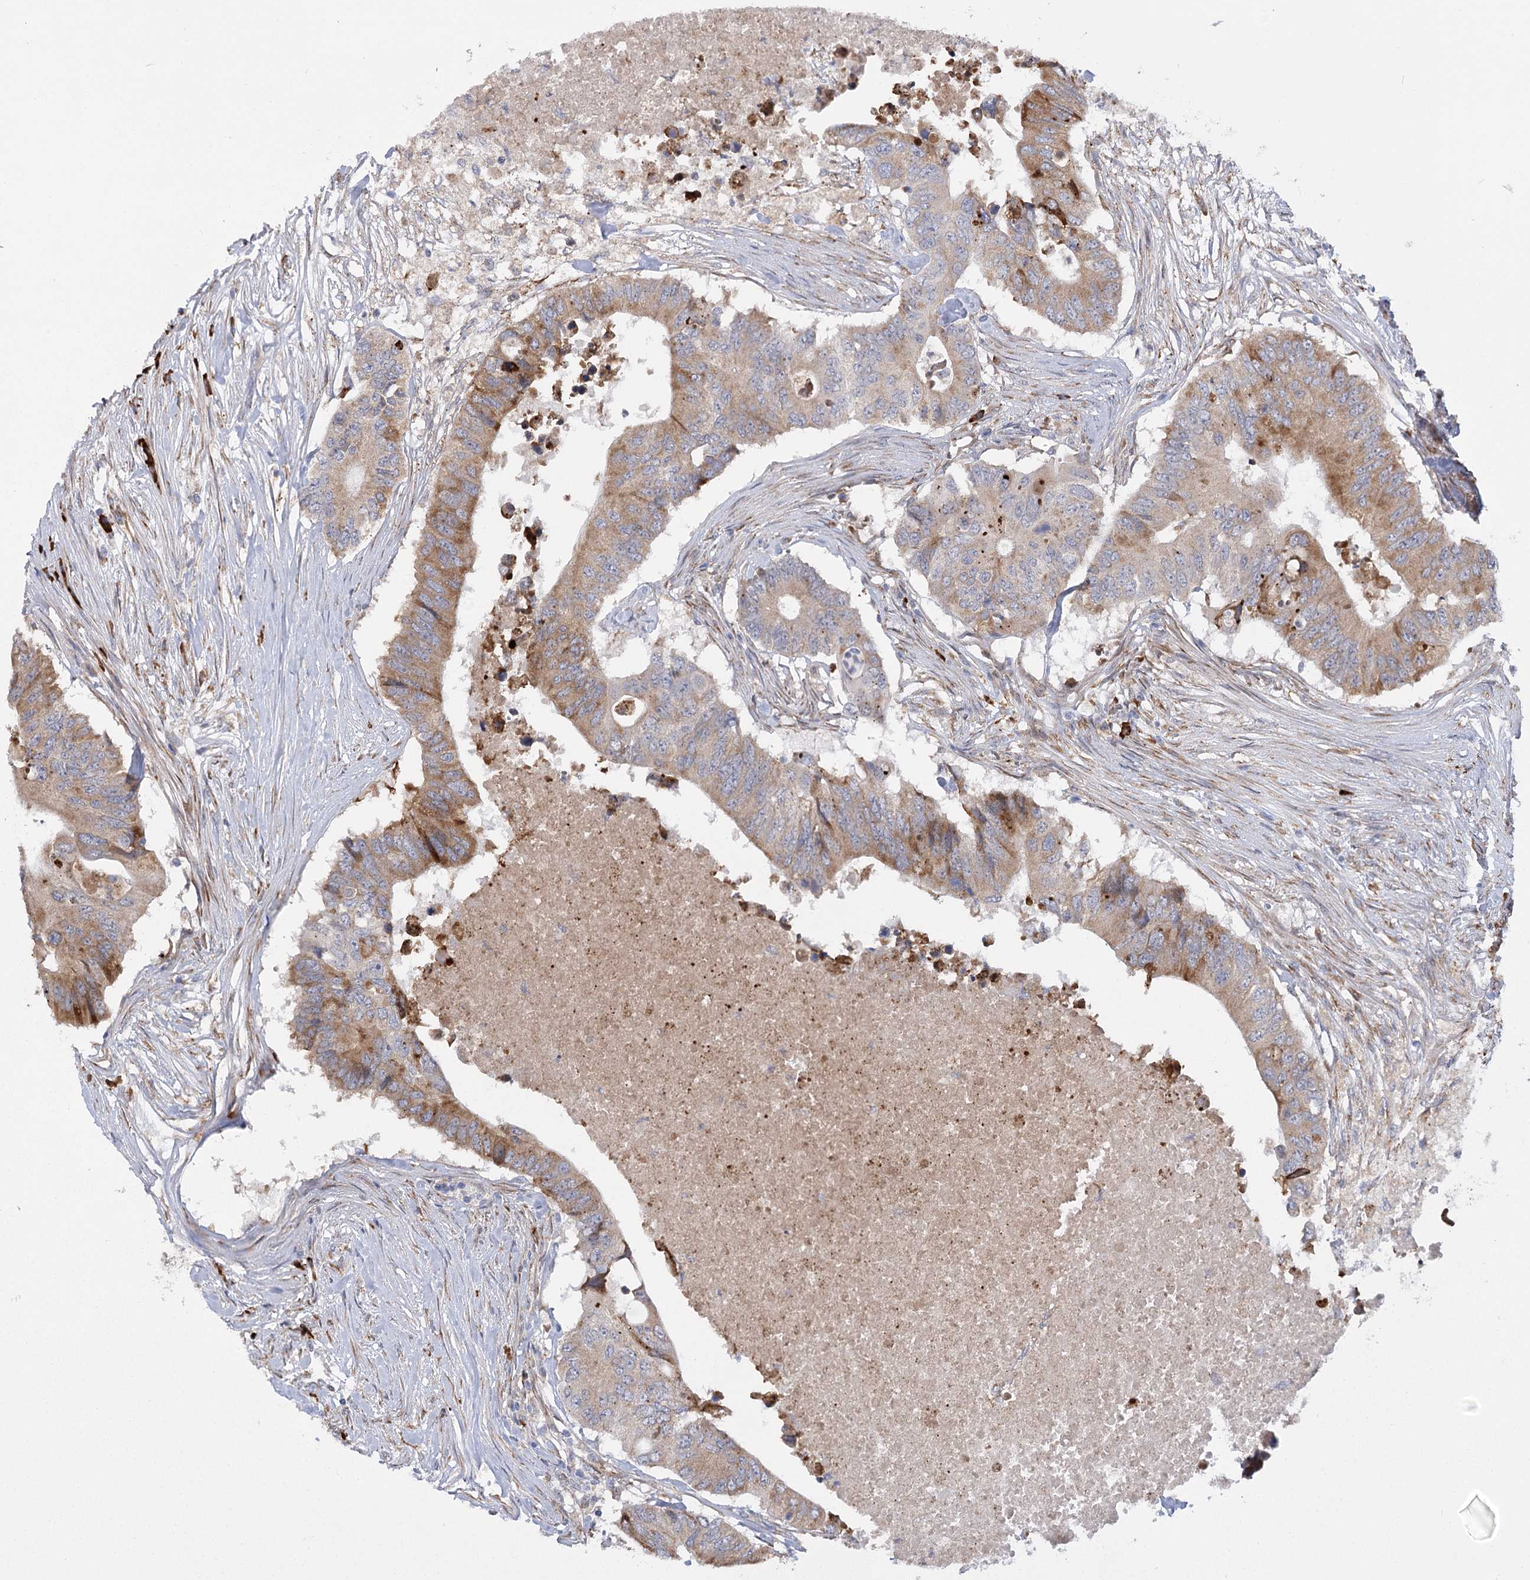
{"staining": {"intensity": "moderate", "quantity": "25%-75%", "location": "cytoplasmic/membranous"}, "tissue": "colorectal cancer", "cell_type": "Tumor cells", "image_type": "cancer", "snomed": [{"axis": "morphology", "description": "Adenocarcinoma, NOS"}, {"axis": "topography", "description": "Colon"}], "caption": "Protein analysis of colorectal adenocarcinoma tissue demonstrates moderate cytoplasmic/membranous staining in approximately 25%-75% of tumor cells. (DAB (3,3'-diaminobenzidine) IHC, brown staining for protein, blue staining for nuclei).", "gene": "NCKAP5", "patient": {"sex": "male", "age": 71}}